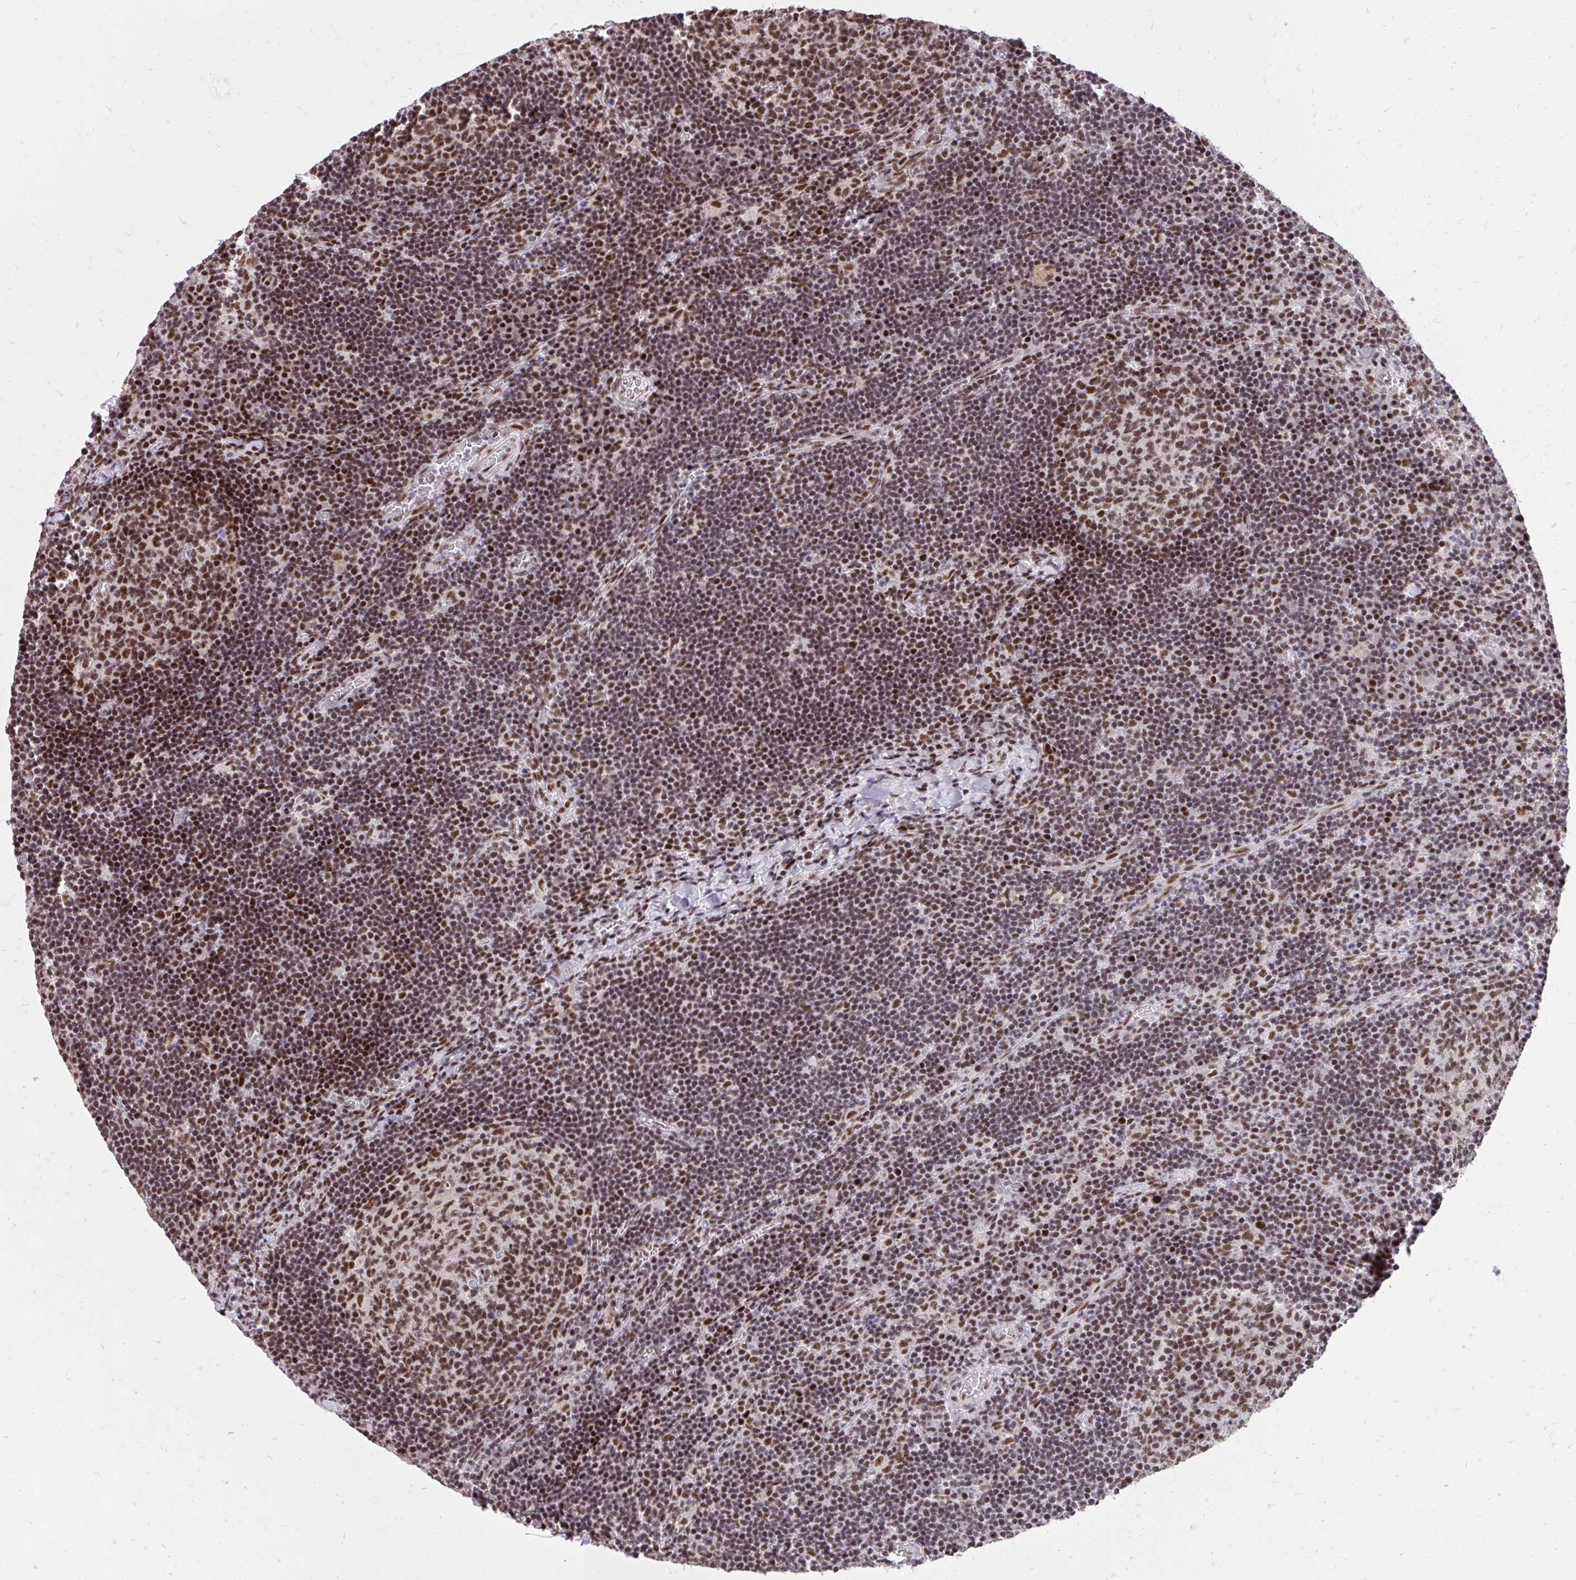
{"staining": {"intensity": "moderate", "quantity": ">75%", "location": "nuclear"}, "tissue": "lymph node", "cell_type": "Germinal center cells", "image_type": "normal", "snomed": [{"axis": "morphology", "description": "Normal tissue, NOS"}, {"axis": "topography", "description": "Lymph node"}], "caption": "Normal lymph node shows moderate nuclear positivity in about >75% of germinal center cells, visualized by immunohistochemistry. (Stains: DAB (3,3'-diaminobenzidine) in brown, nuclei in blue, Microscopy: brightfield microscopy at high magnification).", "gene": "SYNE4", "patient": {"sex": "male", "age": 67}}